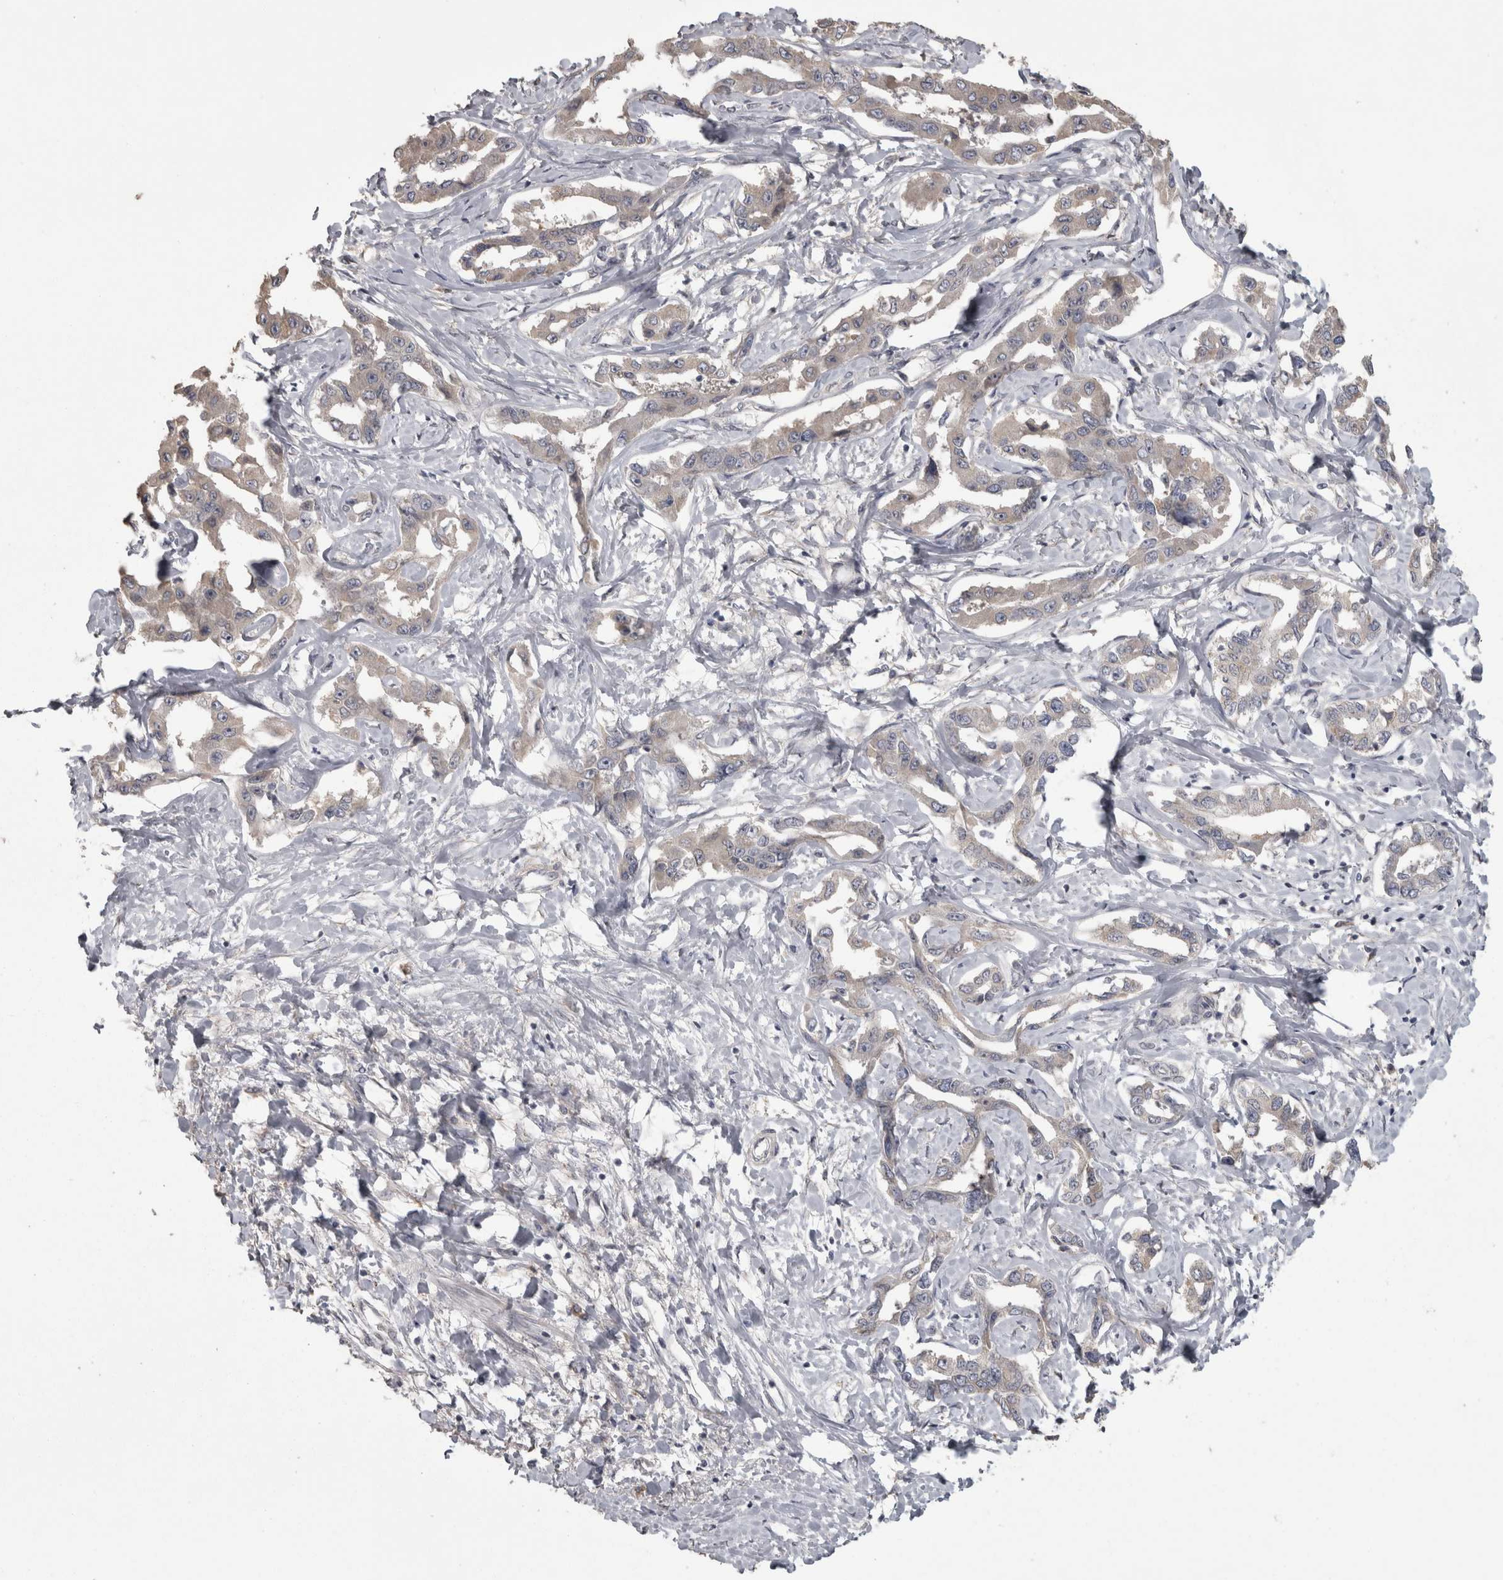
{"staining": {"intensity": "weak", "quantity": "25%-75%", "location": "cytoplasmic/membranous"}, "tissue": "liver cancer", "cell_type": "Tumor cells", "image_type": "cancer", "snomed": [{"axis": "morphology", "description": "Cholangiocarcinoma"}, {"axis": "topography", "description": "Liver"}], "caption": "Immunohistochemistry (IHC) (DAB (3,3'-diaminobenzidine)) staining of liver cancer (cholangiocarcinoma) reveals weak cytoplasmic/membranous protein expression in about 25%-75% of tumor cells. The staining was performed using DAB, with brown indicating positive protein expression. Nuclei are stained blue with hematoxylin.", "gene": "RAB29", "patient": {"sex": "male", "age": 59}}